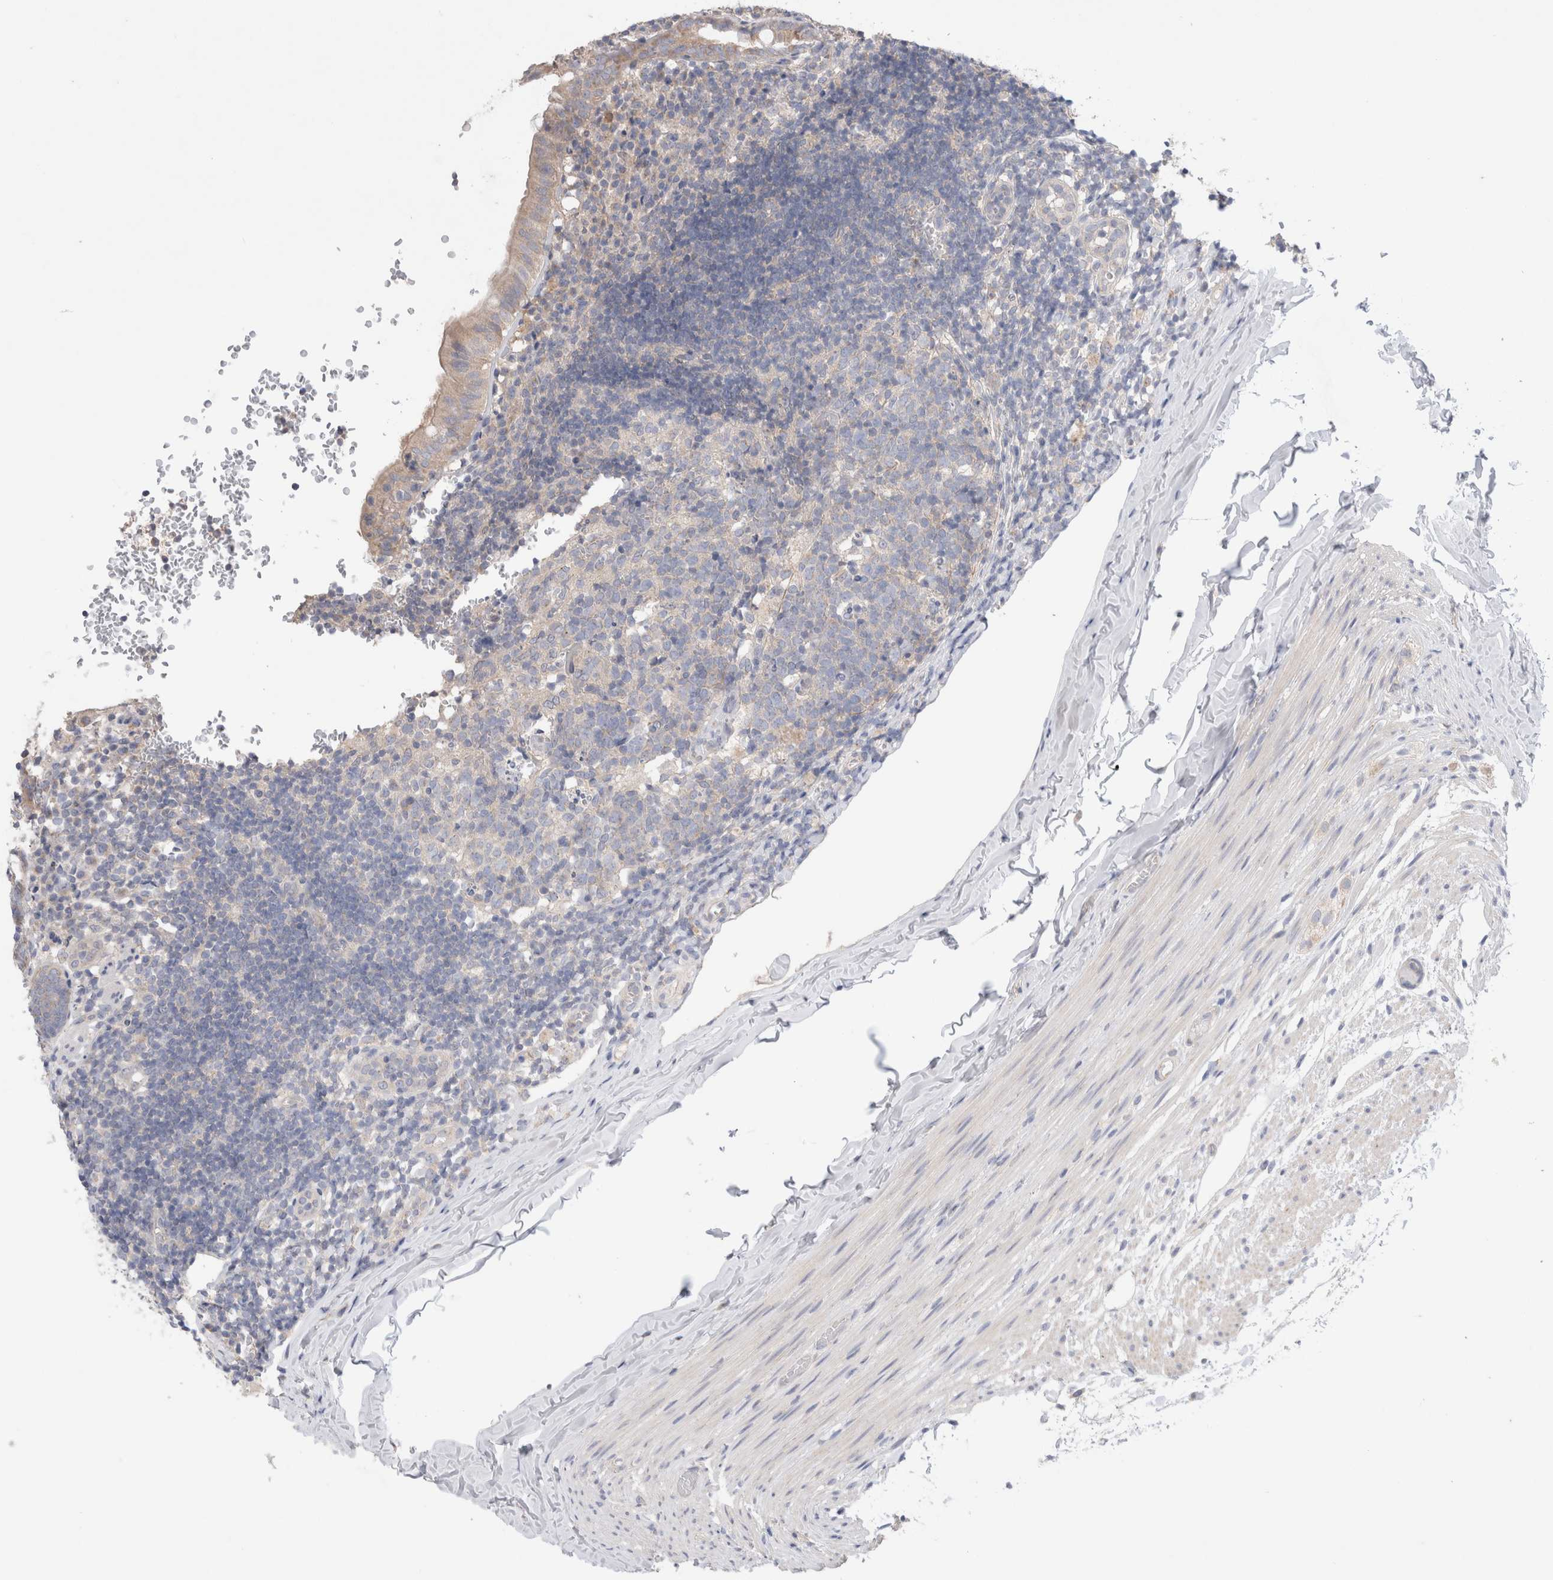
{"staining": {"intensity": "moderate", "quantity": ">75%", "location": "cytoplasmic/membranous"}, "tissue": "appendix", "cell_type": "Glandular cells", "image_type": "normal", "snomed": [{"axis": "morphology", "description": "Normal tissue, NOS"}, {"axis": "topography", "description": "Appendix"}], "caption": "Moderate cytoplasmic/membranous staining for a protein is present in approximately >75% of glandular cells of unremarkable appendix using immunohistochemistry.", "gene": "IFT74", "patient": {"sex": "male", "age": 8}}